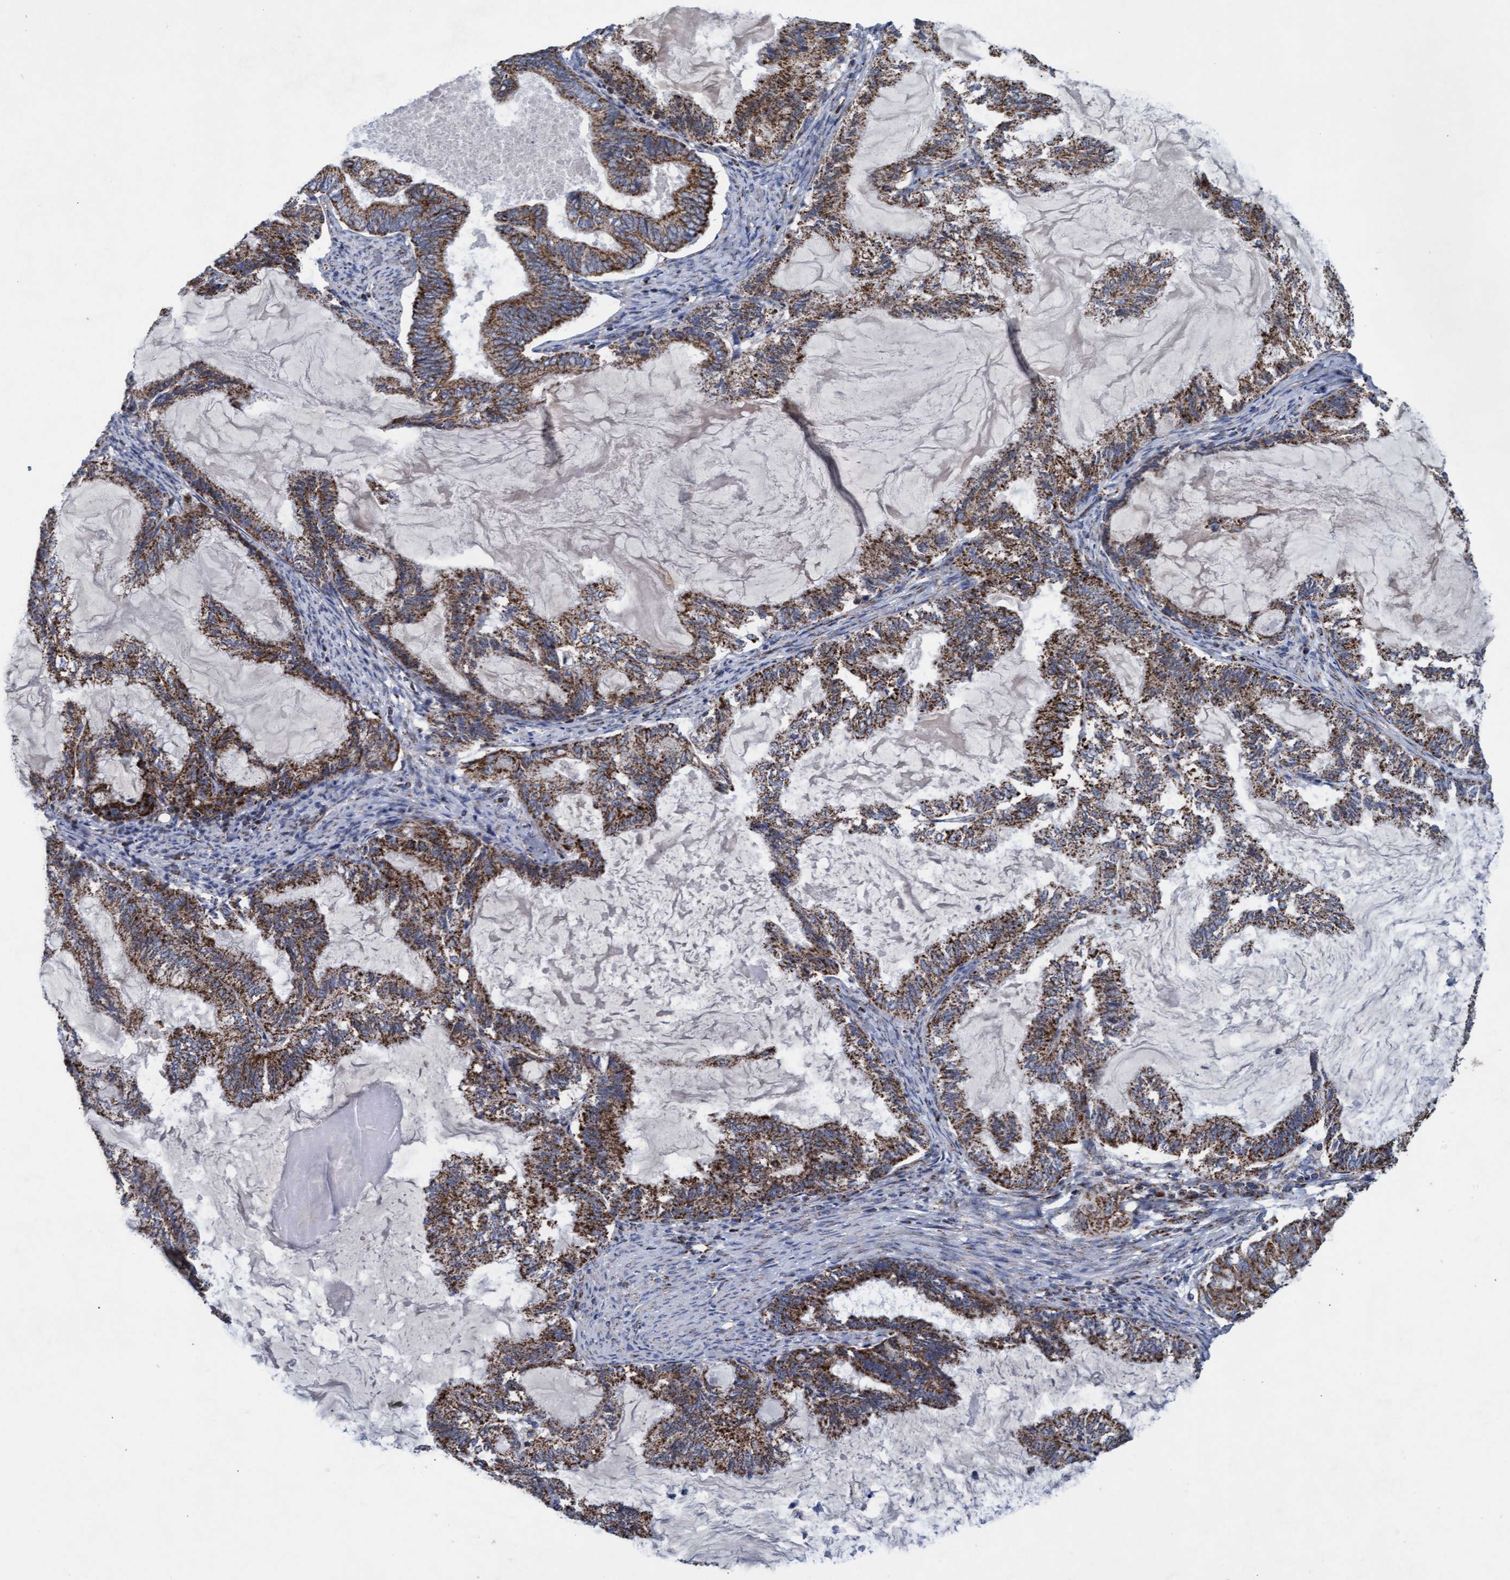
{"staining": {"intensity": "strong", "quantity": ">75%", "location": "cytoplasmic/membranous"}, "tissue": "endometrial cancer", "cell_type": "Tumor cells", "image_type": "cancer", "snomed": [{"axis": "morphology", "description": "Adenocarcinoma, NOS"}, {"axis": "topography", "description": "Endometrium"}], "caption": "Immunohistochemical staining of endometrial cancer (adenocarcinoma) reveals high levels of strong cytoplasmic/membranous protein positivity in about >75% of tumor cells. The staining was performed using DAB (3,3'-diaminobenzidine) to visualize the protein expression in brown, while the nuclei were stained in blue with hematoxylin (Magnification: 20x).", "gene": "MRPL38", "patient": {"sex": "female", "age": 86}}